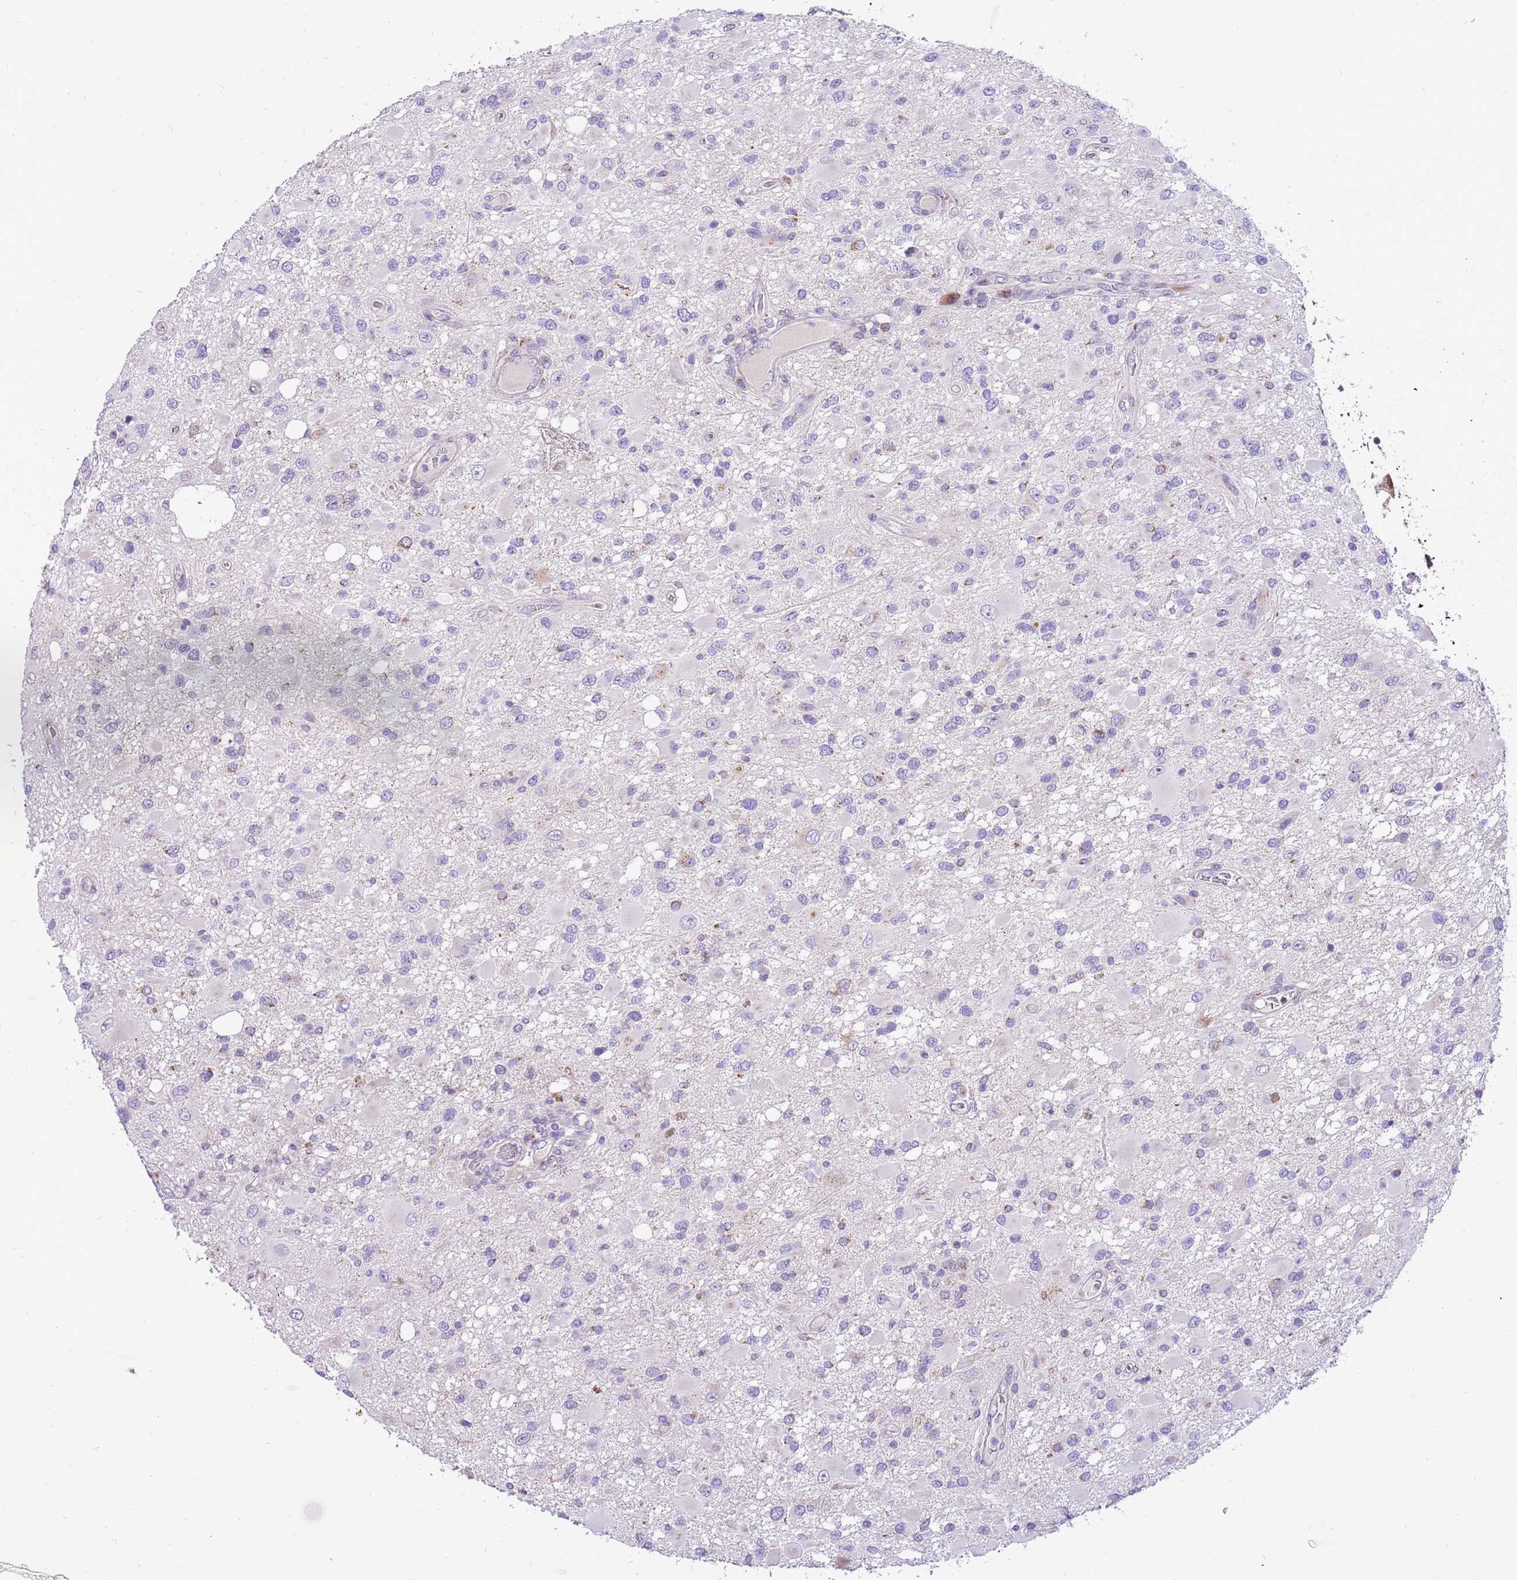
{"staining": {"intensity": "negative", "quantity": "none", "location": "none"}, "tissue": "glioma", "cell_type": "Tumor cells", "image_type": "cancer", "snomed": [{"axis": "morphology", "description": "Glioma, malignant, High grade"}, {"axis": "topography", "description": "Brain"}], "caption": "Malignant glioma (high-grade) stained for a protein using immunohistochemistry shows no staining tumor cells.", "gene": "COX17", "patient": {"sex": "male", "age": 53}}